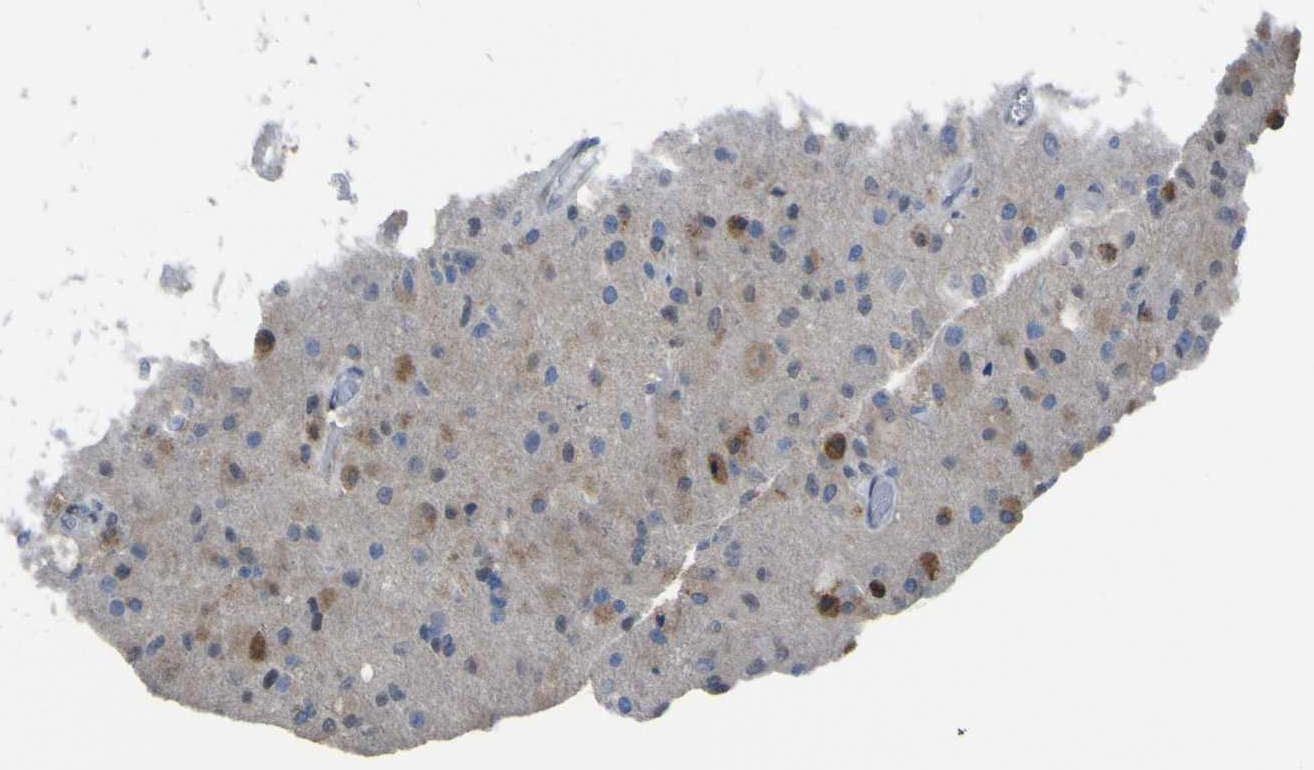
{"staining": {"intensity": "strong", "quantity": "25%-75%", "location": "cytoplasmic/membranous"}, "tissue": "glioma", "cell_type": "Tumor cells", "image_type": "cancer", "snomed": [{"axis": "morphology", "description": "Normal tissue, NOS"}, {"axis": "morphology", "description": "Glioma, malignant, High grade"}, {"axis": "topography", "description": "Cerebral cortex"}], "caption": "DAB (3,3'-diaminobenzidine) immunohistochemical staining of human malignant glioma (high-grade) shows strong cytoplasmic/membranous protein staining in approximately 25%-75% of tumor cells.", "gene": "LRRN1", "patient": {"sex": "male", "age": 77}}